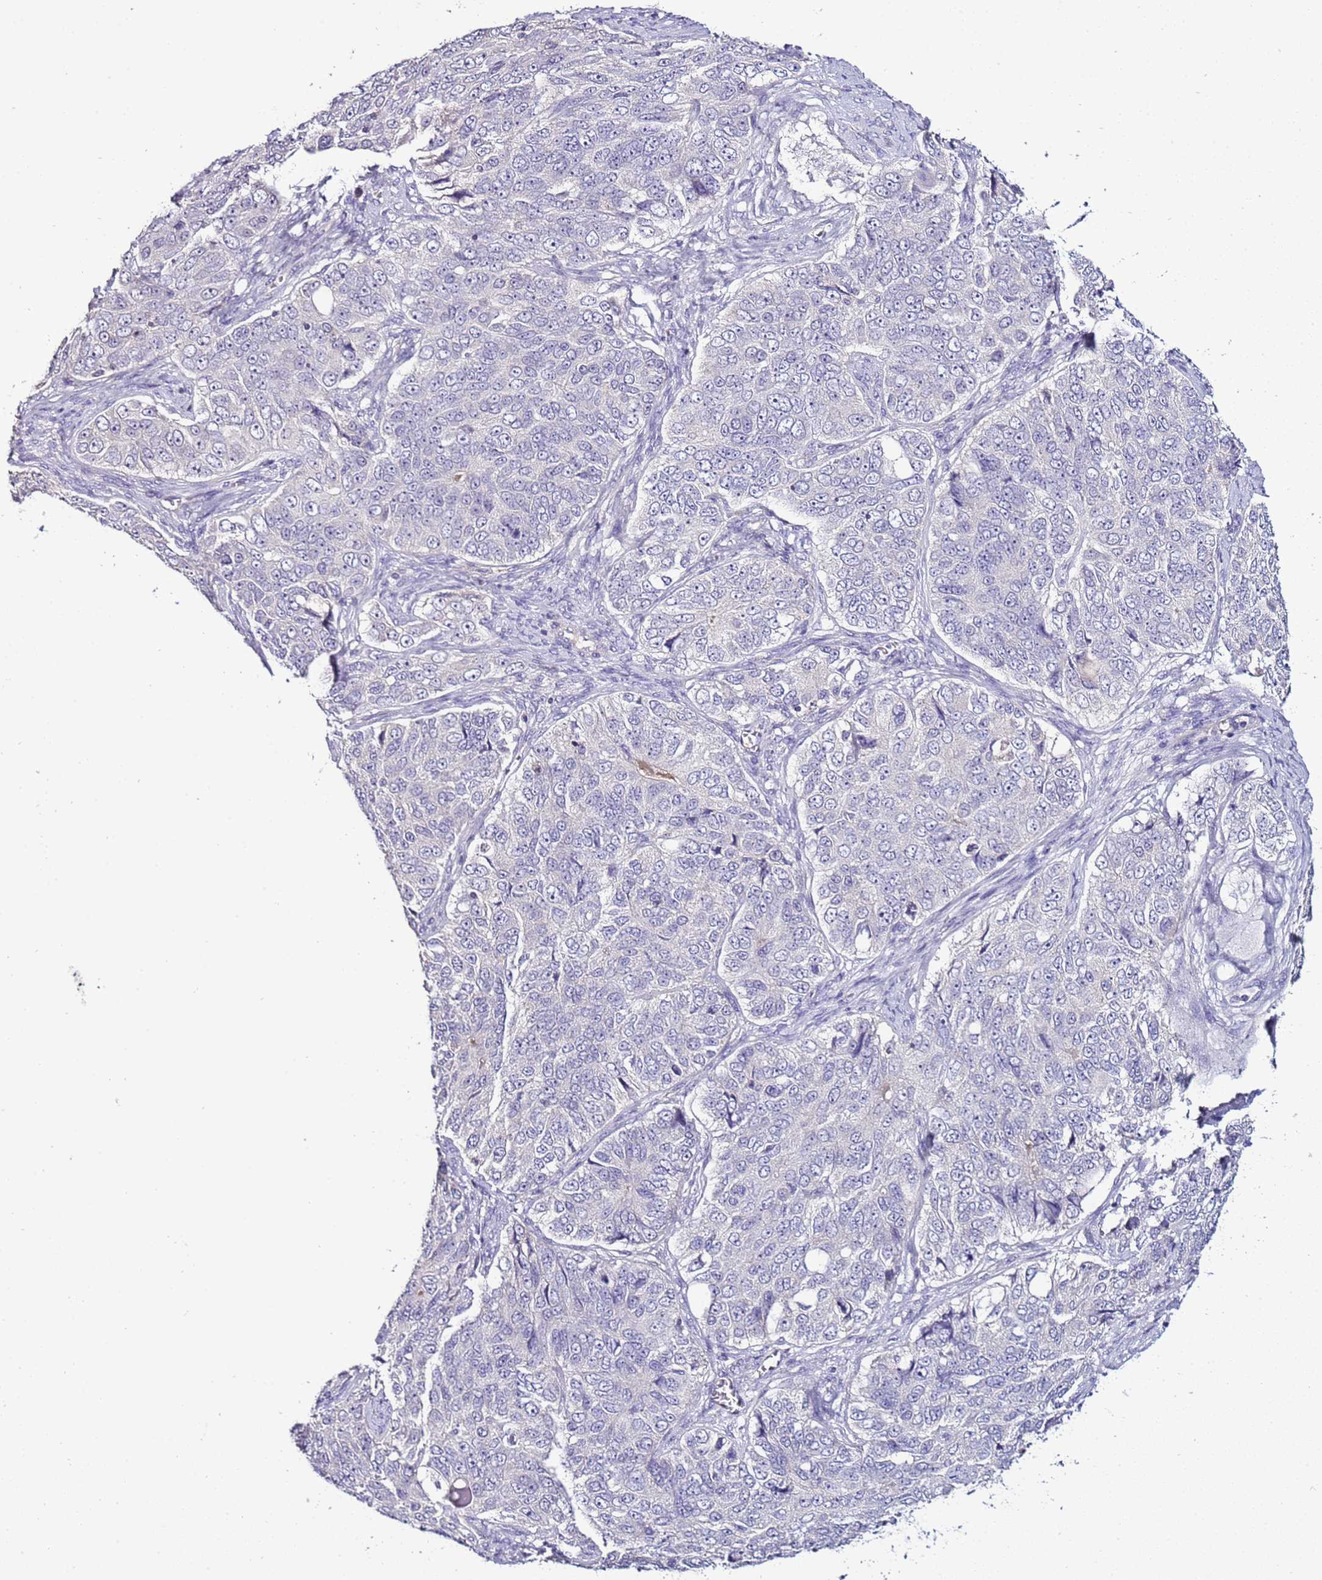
{"staining": {"intensity": "negative", "quantity": "none", "location": "none"}, "tissue": "ovarian cancer", "cell_type": "Tumor cells", "image_type": "cancer", "snomed": [{"axis": "morphology", "description": "Carcinoma, endometroid"}, {"axis": "topography", "description": "Ovary"}], "caption": "Histopathology image shows no significant protein positivity in tumor cells of ovarian endometroid carcinoma. (DAB immunohistochemistry visualized using brightfield microscopy, high magnification).", "gene": "IL2RG", "patient": {"sex": "female", "age": 51}}